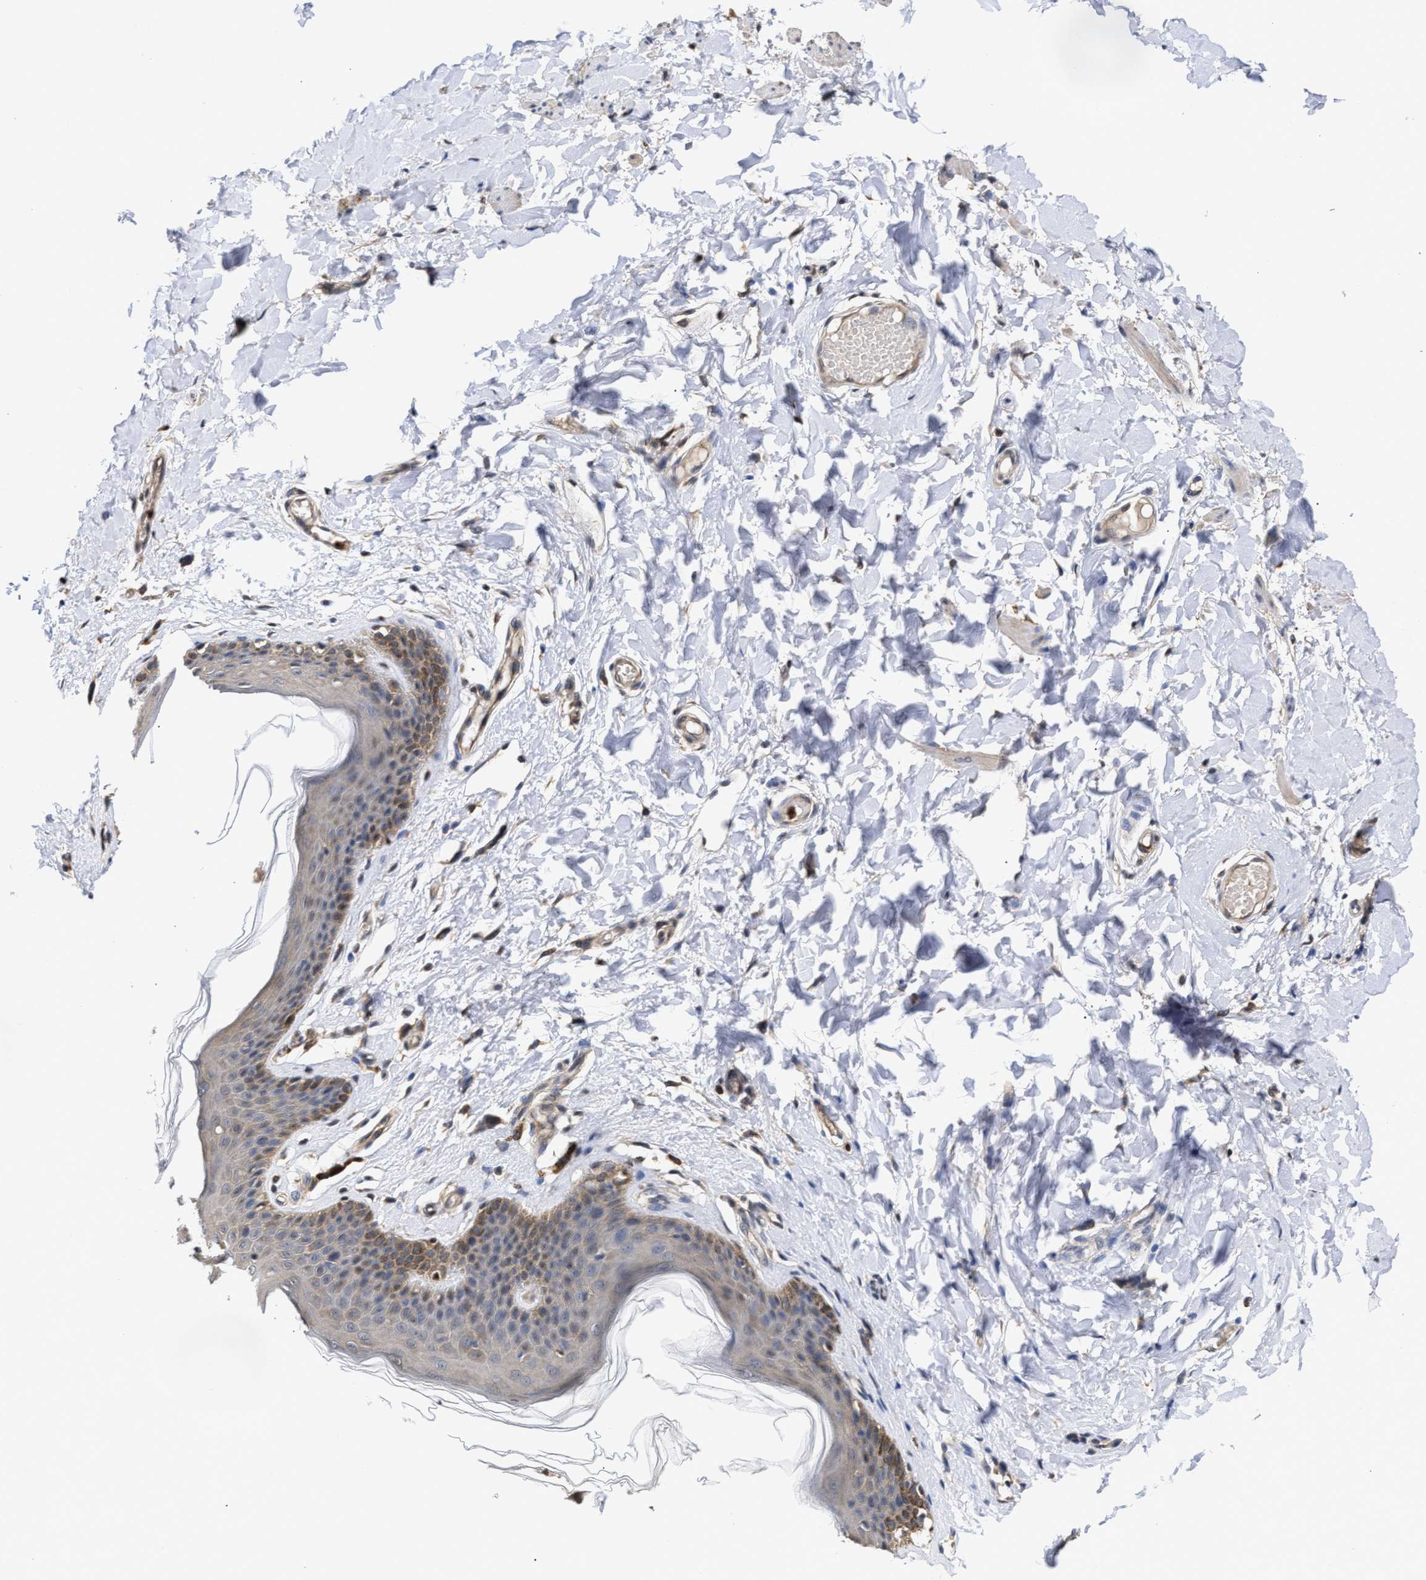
{"staining": {"intensity": "weak", "quantity": "25%-75%", "location": "cytoplasmic/membranous"}, "tissue": "skin", "cell_type": "Epidermal cells", "image_type": "normal", "snomed": [{"axis": "morphology", "description": "Normal tissue, NOS"}, {"axis": "topography", "description": "Vulva"}], "caption": "Human skin stained for a protein (brown) reveals weak cytoplasmic/membranous positive expression in about 25%-75% of epidermal cells.", "gene": "KLHDC1", "patient": {"sex": "female", "age": 66}}